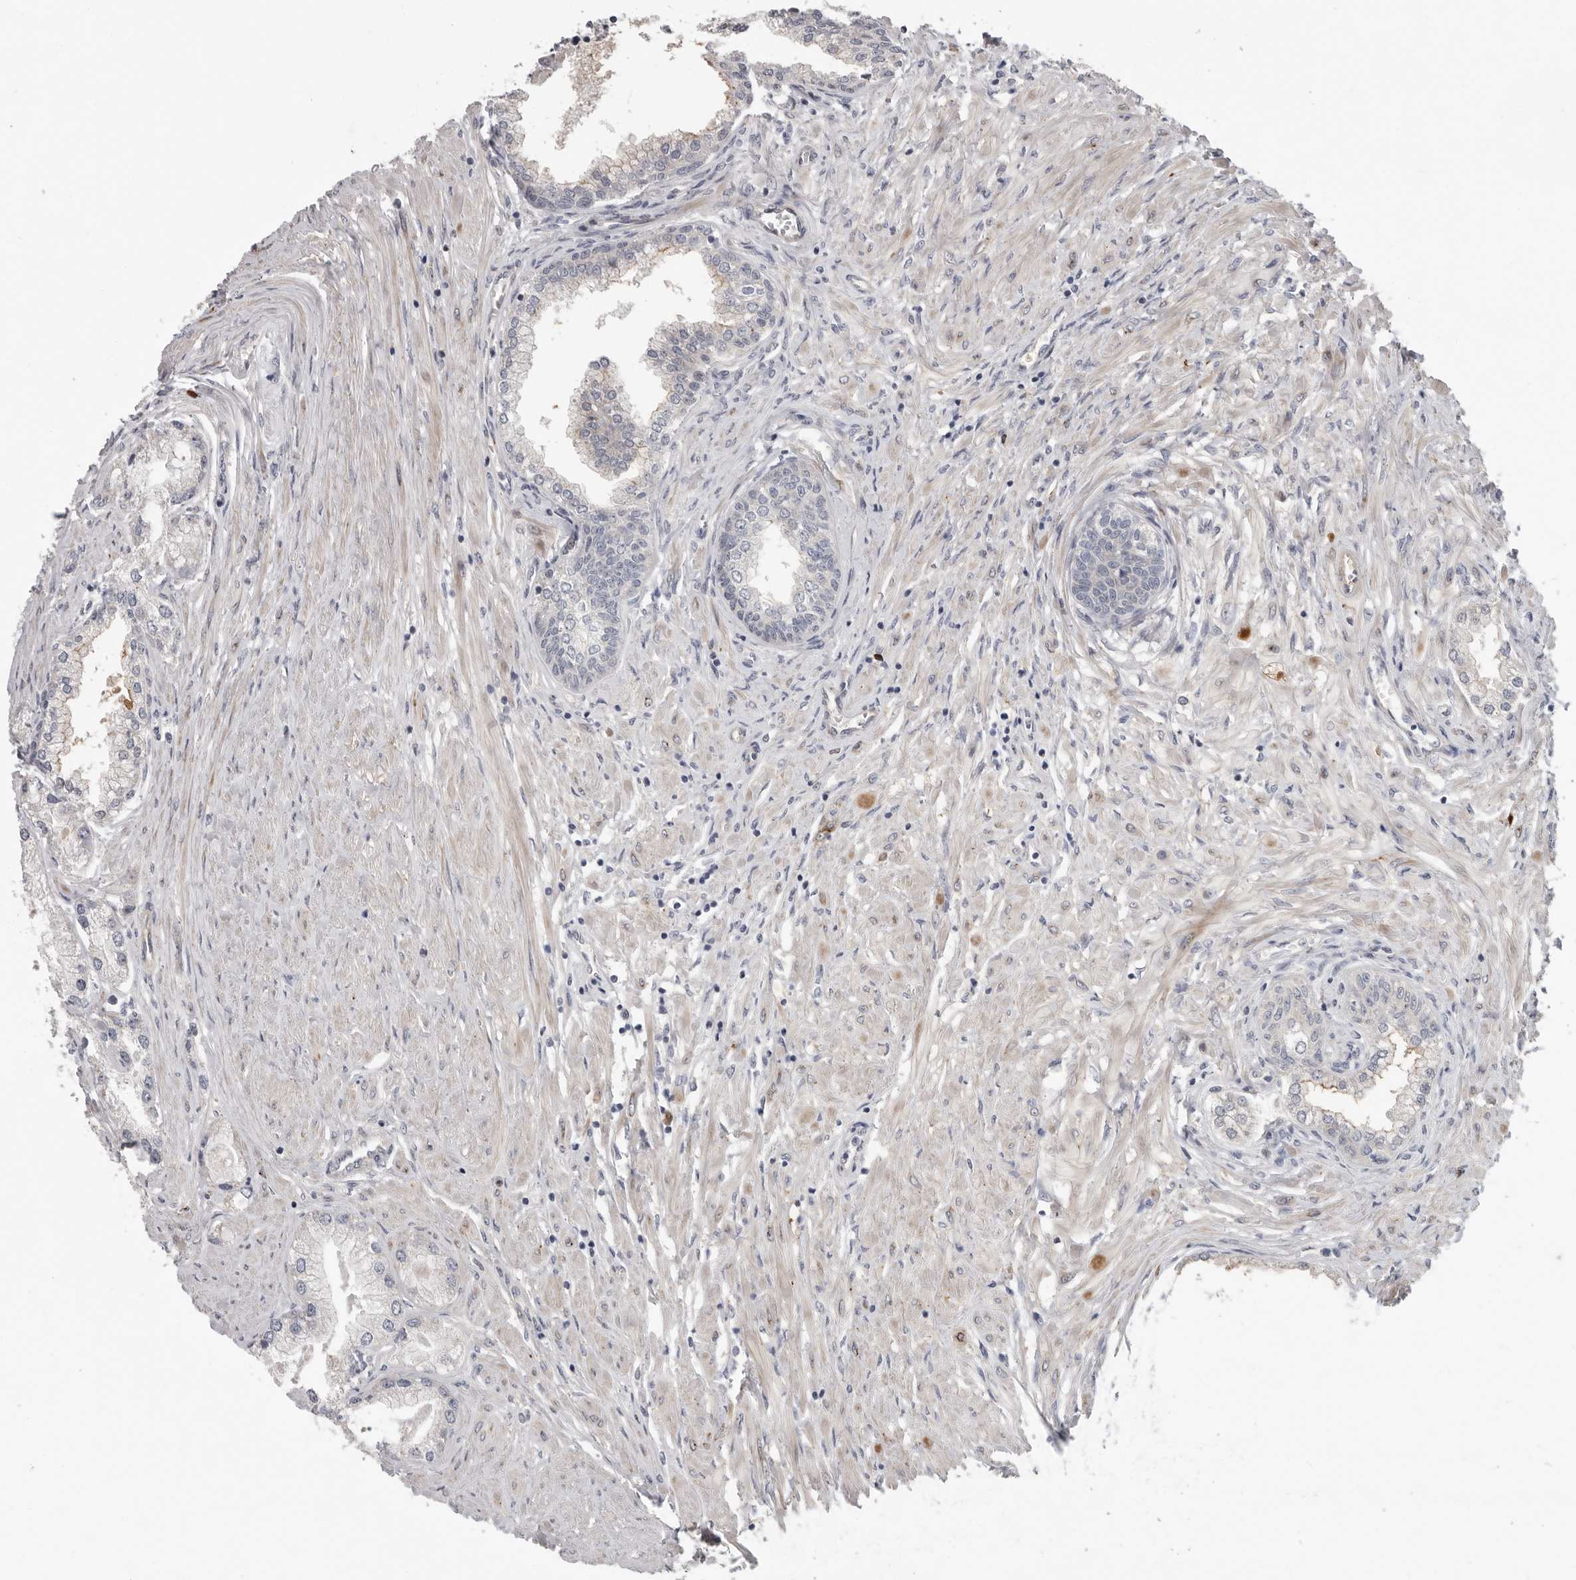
{"staining": {"intensity": "negative", "quantity": "none", "location": "none"}, "tissue": "prostate cancer", "cell_type": "Tumor cells", "image_type": "cancer", "snomed": [{"axis": "morphology", "description": "Adenocarcinoma, Low grade"}, {"axis": "topography", "description": "Prostate"}], "caption": "There is no significant expression in tumor cells of prostate low-grade adenocarcinoma.", "gene": "ATXN3L", "patient": {"sex": "male", "age": 62}}